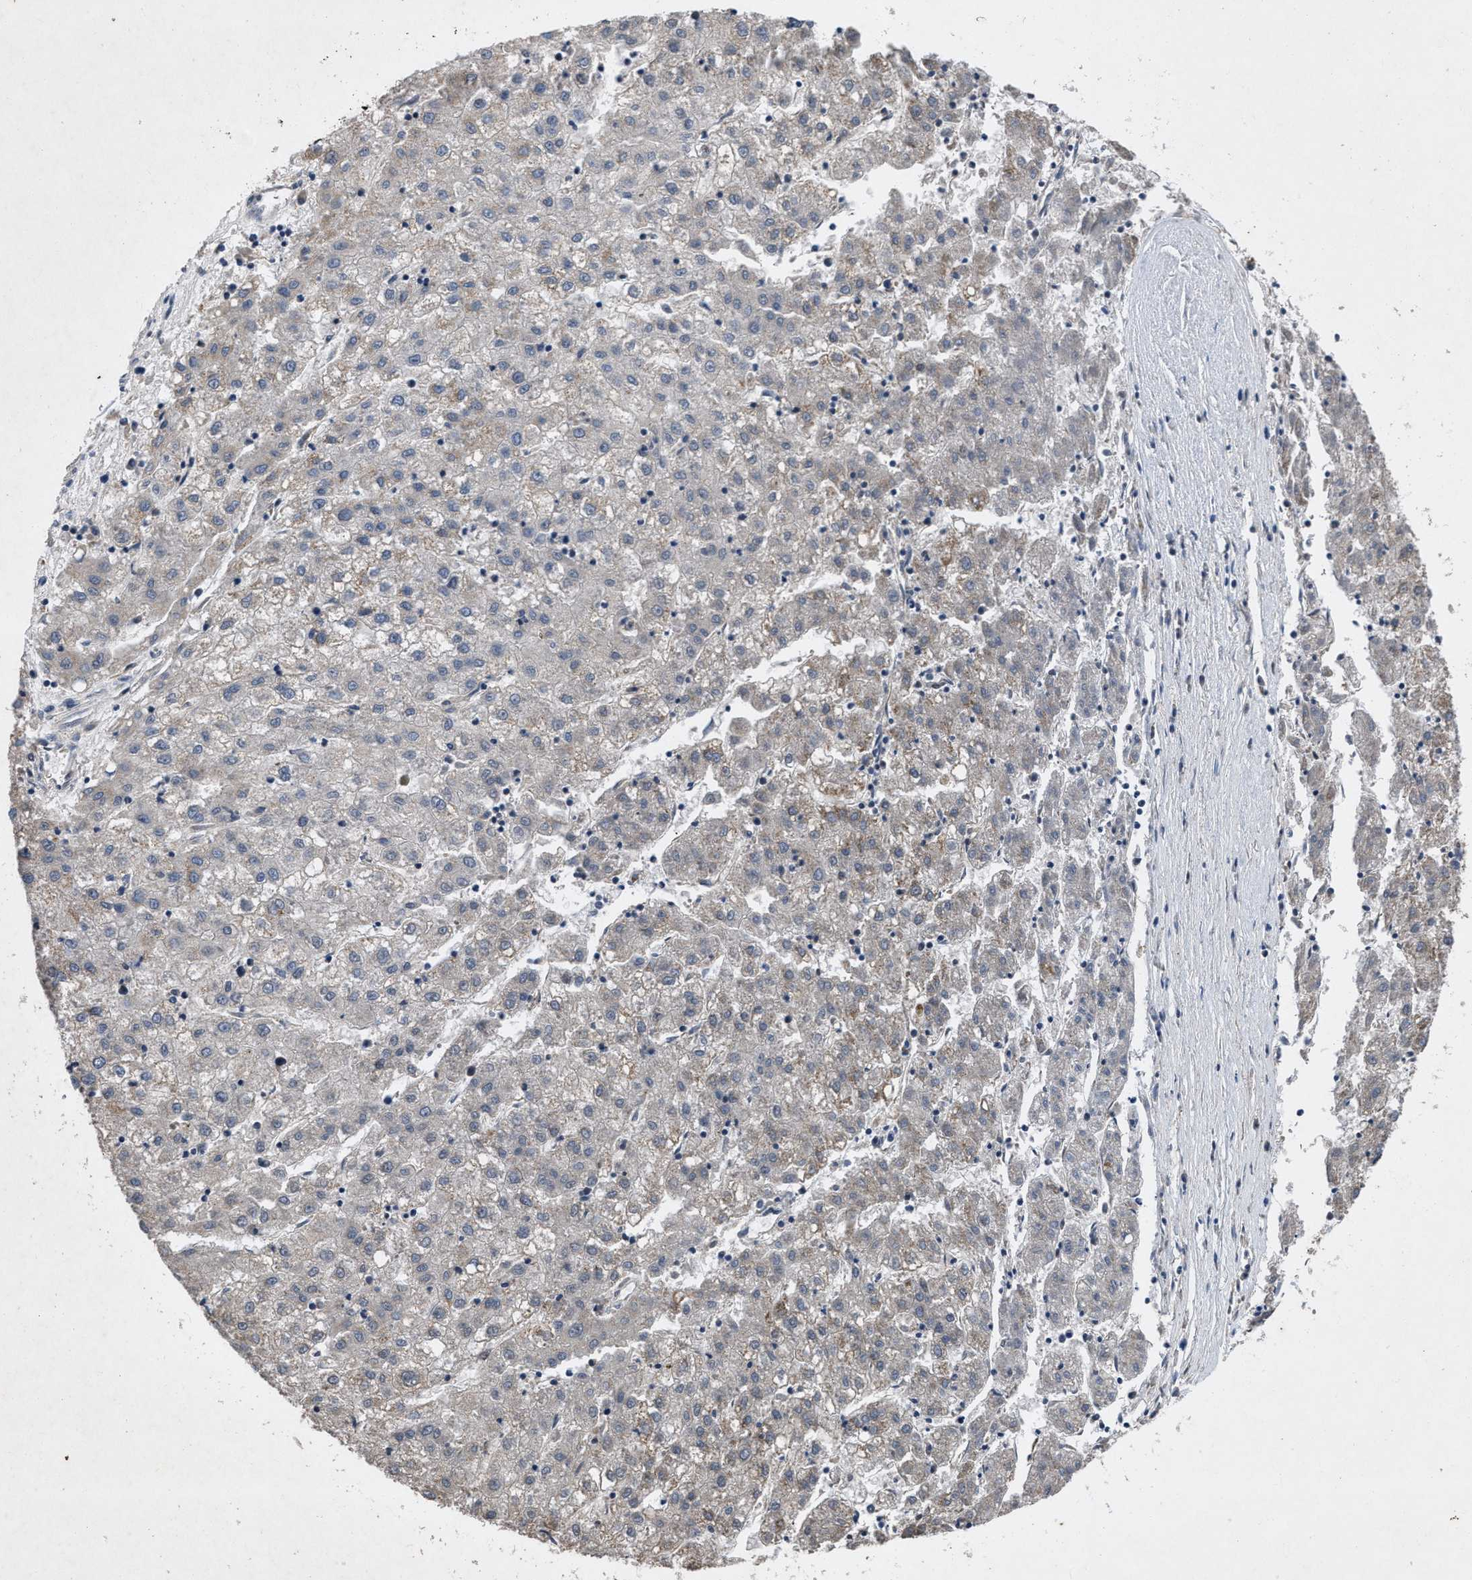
{"staining": {"intensity": "weak", "quantity": "<25%", "location": "cytoplasmic/membranous"}, "tissue": "liver cancer", "cell_type": "Tumor cells", "image_type": "cancer", "snomed": [{"axis": "morphology", "description": "Carcinoma, Hepatocellular, NOS"}, {"axis": "topography", "description": "Liver"}], "caption": "Protein analysis of liver cancer (hepatocellular carcinoma) exhibits no significant staining in tumor cells.", "gene": "ZNHIT1", "patient": {"sex": "male", "age": 72}}